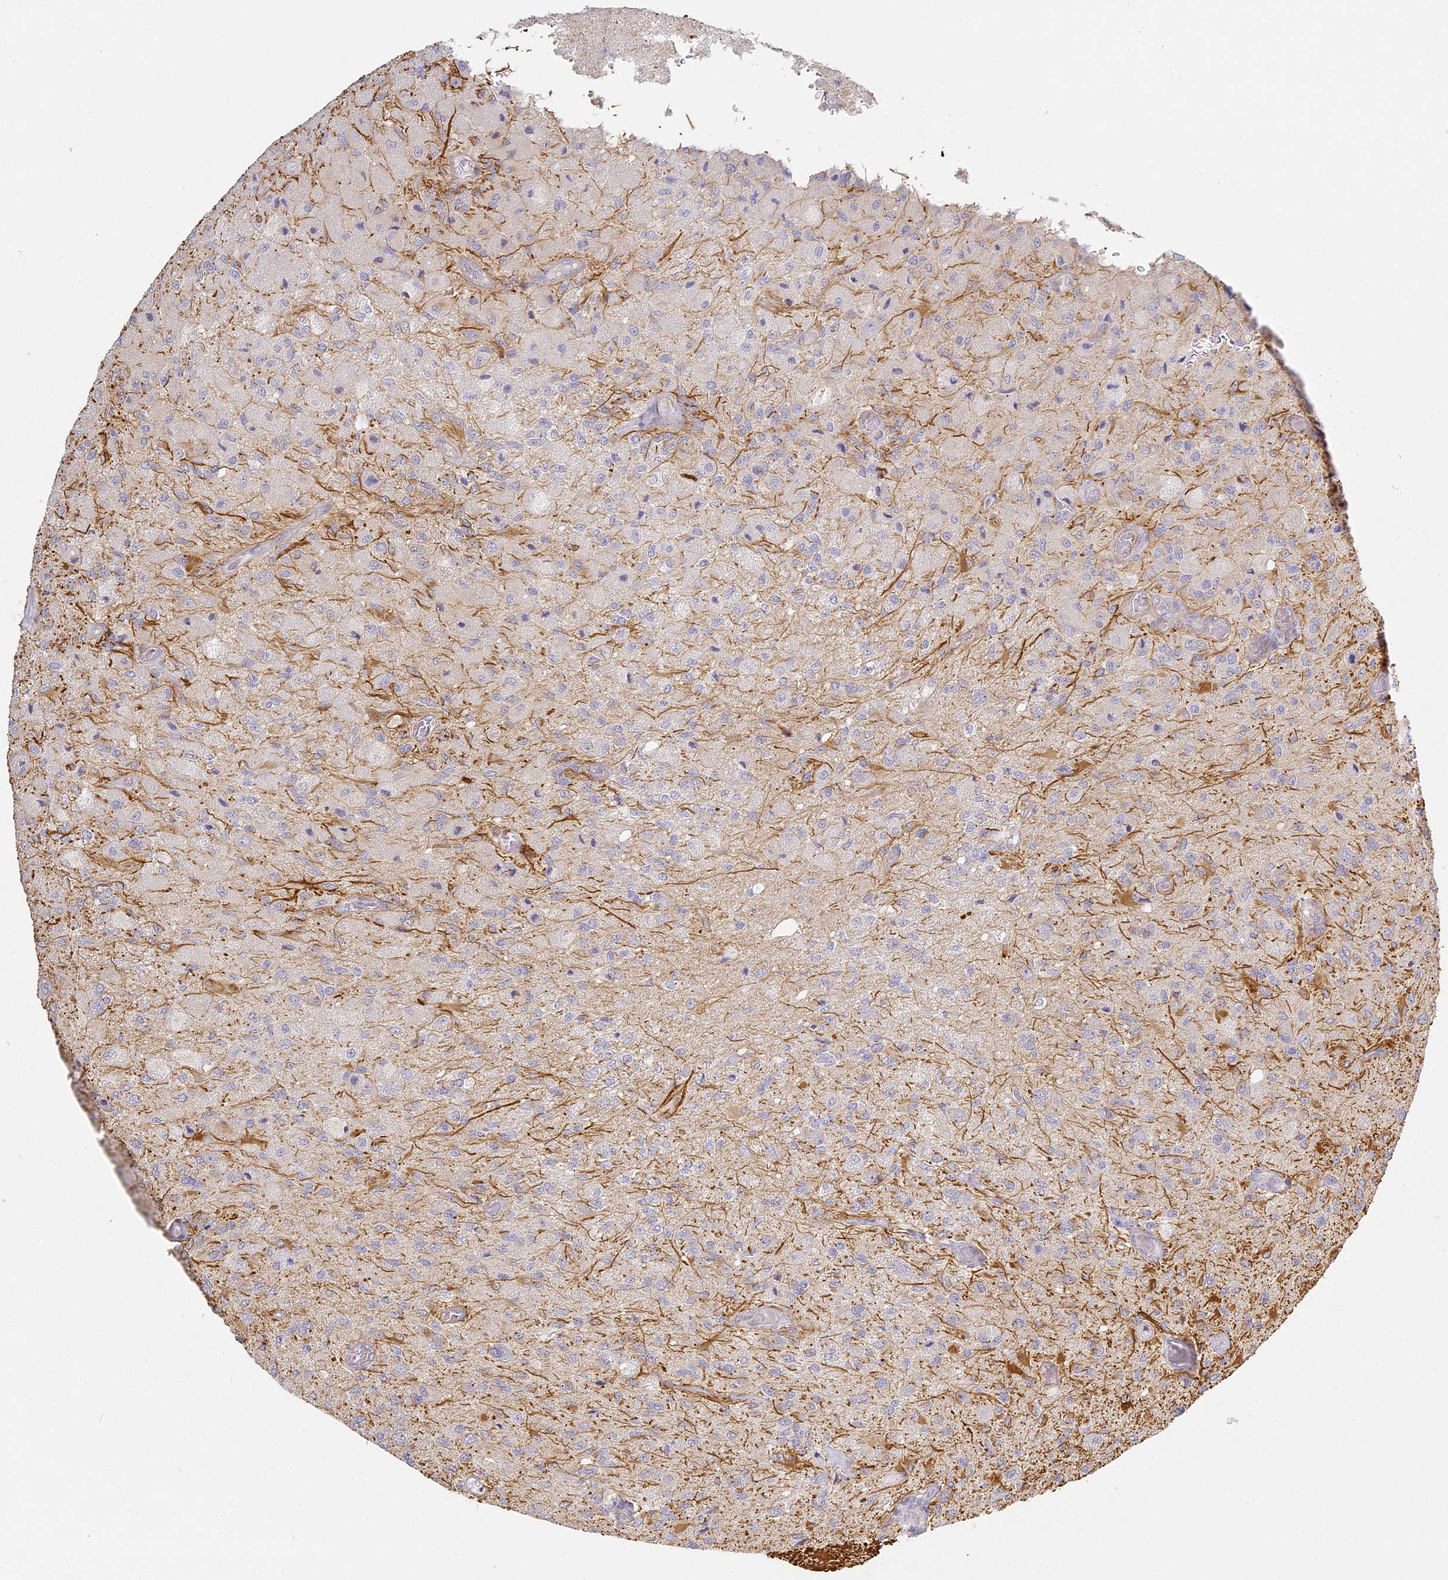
{"staining": {"intensity": "negative", "quantity": "none", "location": "none"}, "tissue": "glioma", "cell_type": "Tumor cells", "image_type": "cancer", "snomed": [{"axis": "morphology", "description": "Normal tissue, NOS"}, {"axis": "morphology", "description": "Glioma, malignant, High grade"}, {"axis": "topography", "description": "Cerebral cortex"}], "caption": "Image shows no significant protein positivity in tumor cells of glioma.", "gene": "MED28", "patient": {"sex": "male", "age": 77}}